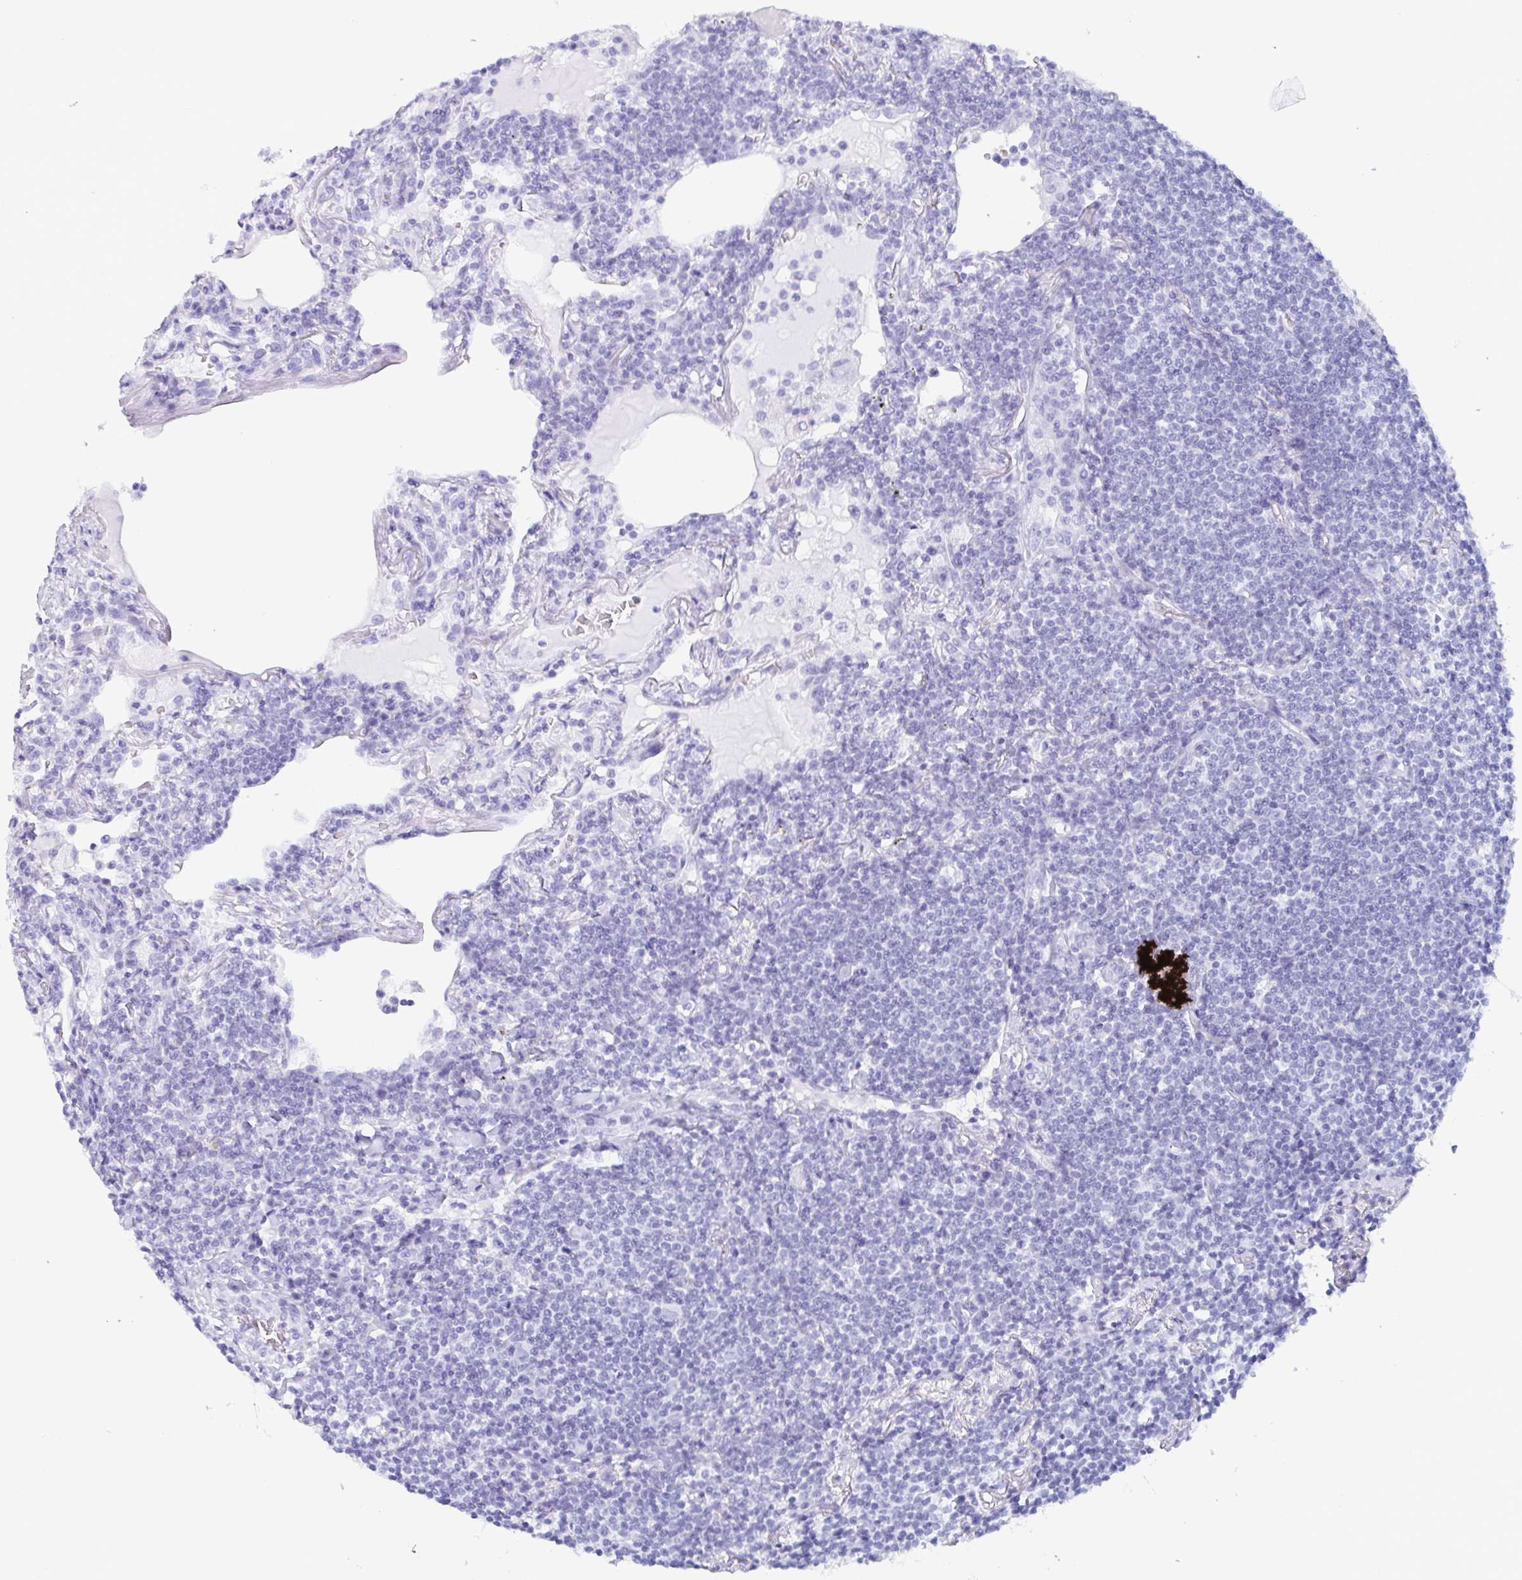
{"staining": {"intensity": "negative", "quantity": "none", "location": "none"}, "tissue": "lymphoma", "cell_type": "Tumor cells", "image_type": "cancer", "snomed": [{"axis": "morphology", "description": "Malignant lymphoma, non-Hodgkin's type, Low grade"}, {"axis": "topography", "description": "Lung"}], "caption": "High magnification brightfield microscopy of low-grade malignant lymphoma, non-Hodgkin's type stained with DAB (brown) and counterstained with hematoxylin (blue): tumor cells show no significant expression.", "gene": "BPIFA2", "patient": {"sex": "female", "age": 71}}